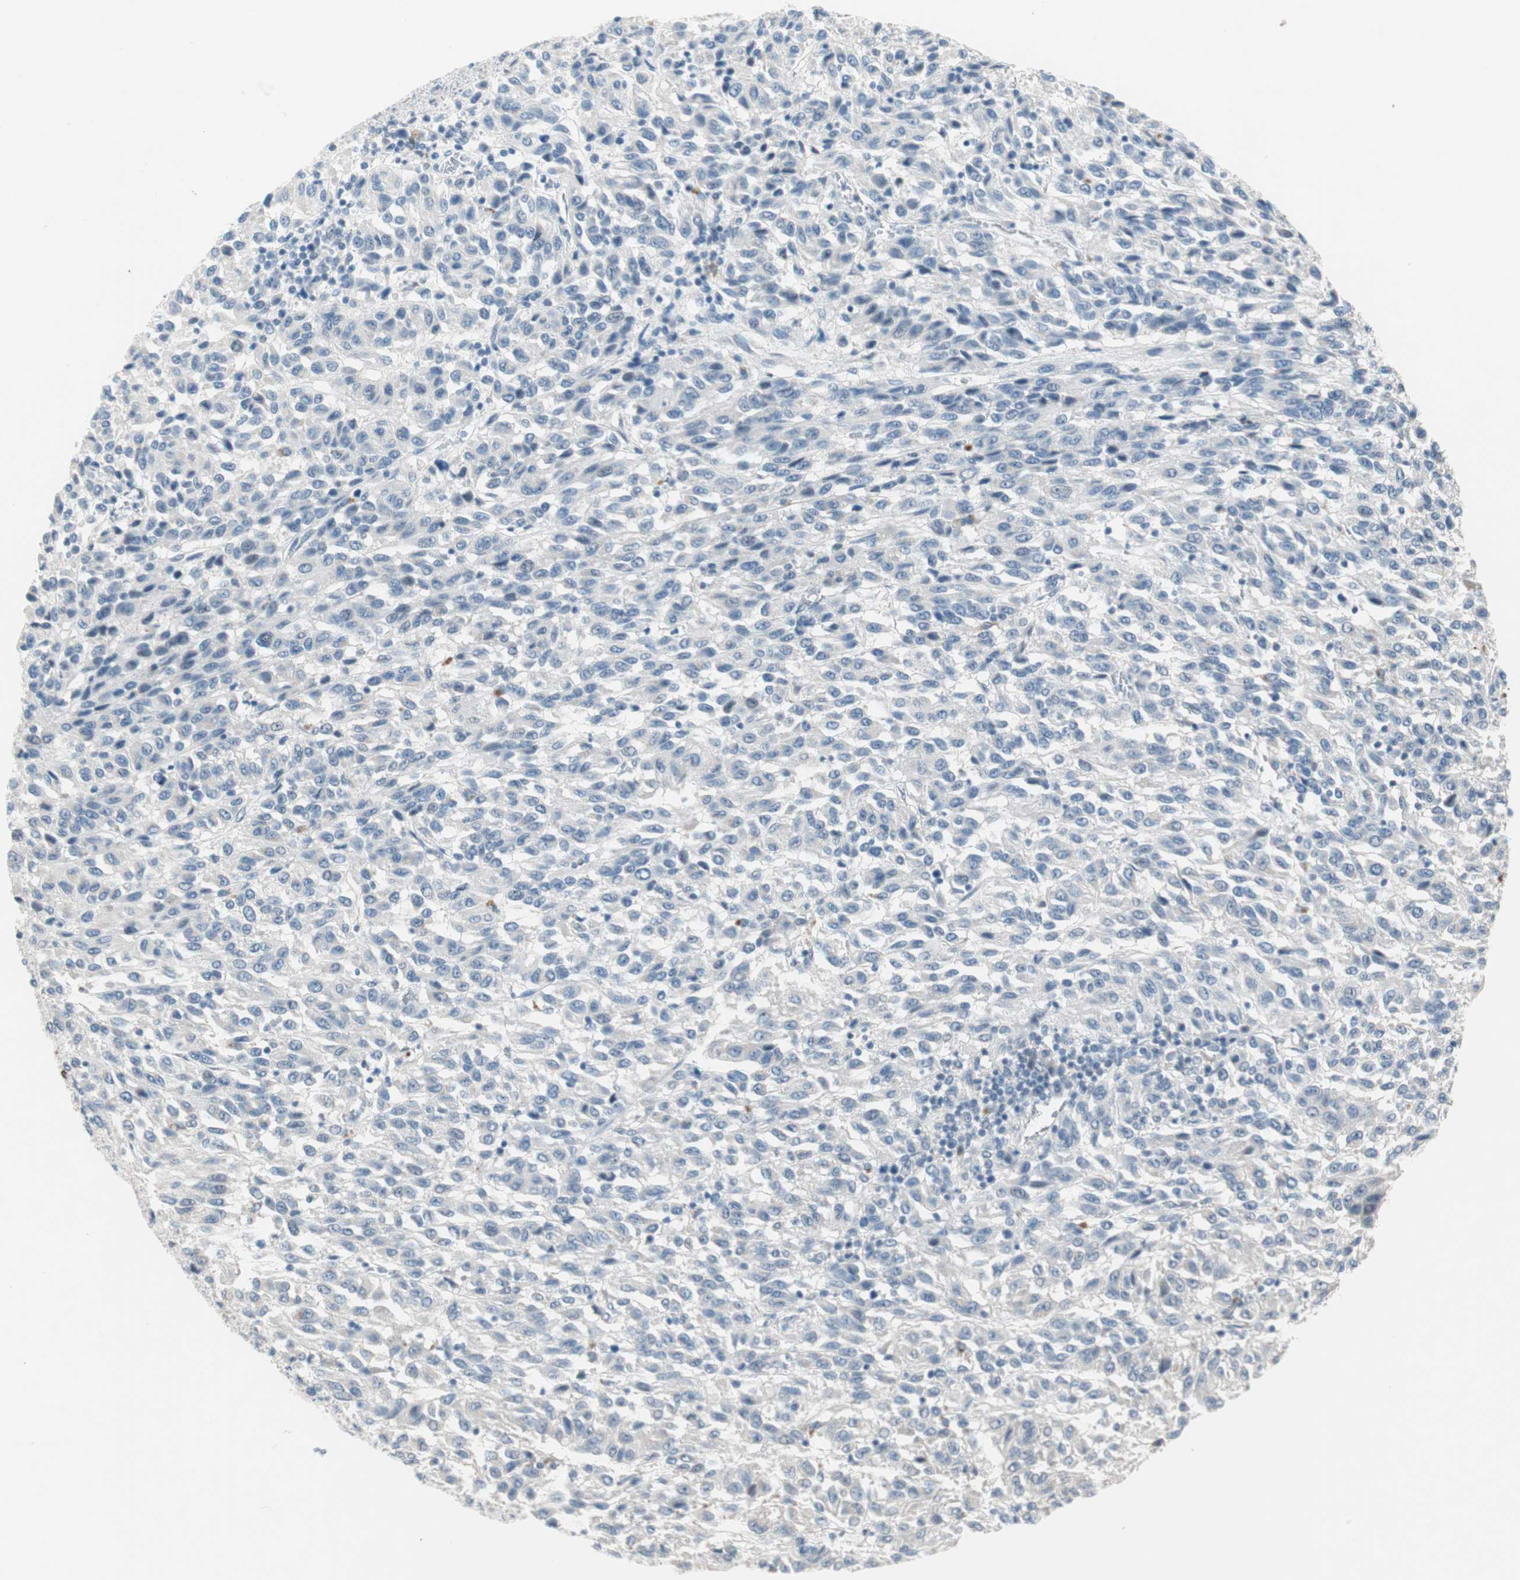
{"staining": {"intensity": "negative", "quantity": "none", "location": "none"}, "tissue": "melanoma", "cell_type": "Tumor cells", "image_type": "cancer", "snomed": [{"axis": "morphology", "description": "Malignant melanoma, Metastatic site"}, {"axis": "topography", "description": "Lung"}], "caption": "IHC histopathology image of human malignant melanoma (metastatic site) stained for a protein (brown), which displays no expression in tumor cells.", "gene": "PDZK1", "patient": {"sex": "male", "age": 64}}